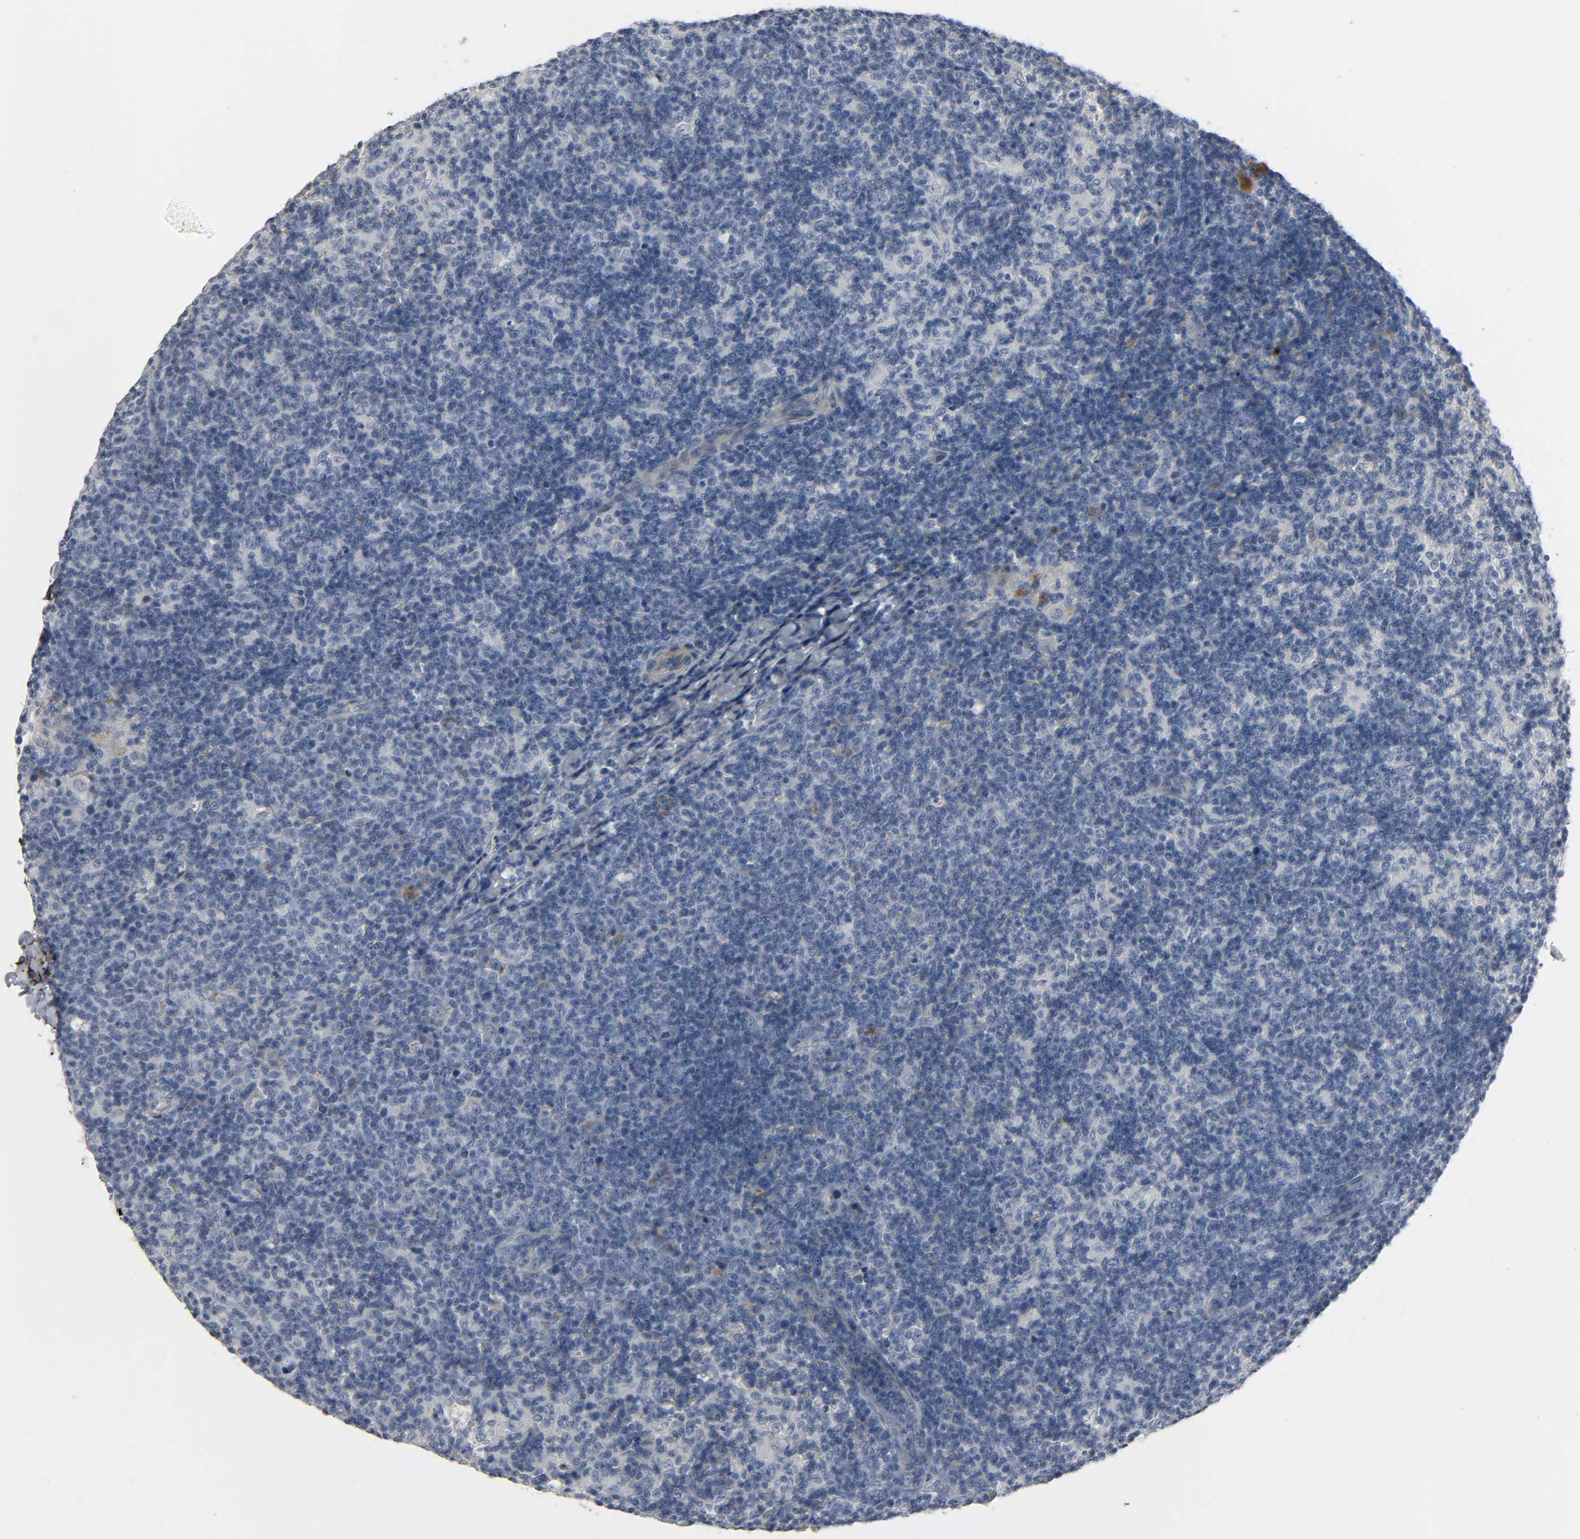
{"staining": {"intensity": "negative", "quantity": "none", "location": "none"}, "tissue": "lymph node", "cell_type": "Germinal center cells", "image_type": "normal", "snomed": [{"axis": "morphology", "description": "Normal tissue, NOS"}, {"axis": "morphology", "description": "Inflammation, NOS"}, {"axis": "topography", "description": "Lymph node"}], "caption": "Histopathology image shows no protein staining in germinal center cells of benign lymph node. Brightfield microscopy of immunohistochemistry (IHC) stained with DAB (3,3'-diaminobenzidine) (brown) and hematoxylin (blue), captured at high magnification.", "gene": "FBLN5", "patient": {"sex": "male", "age": 55}}